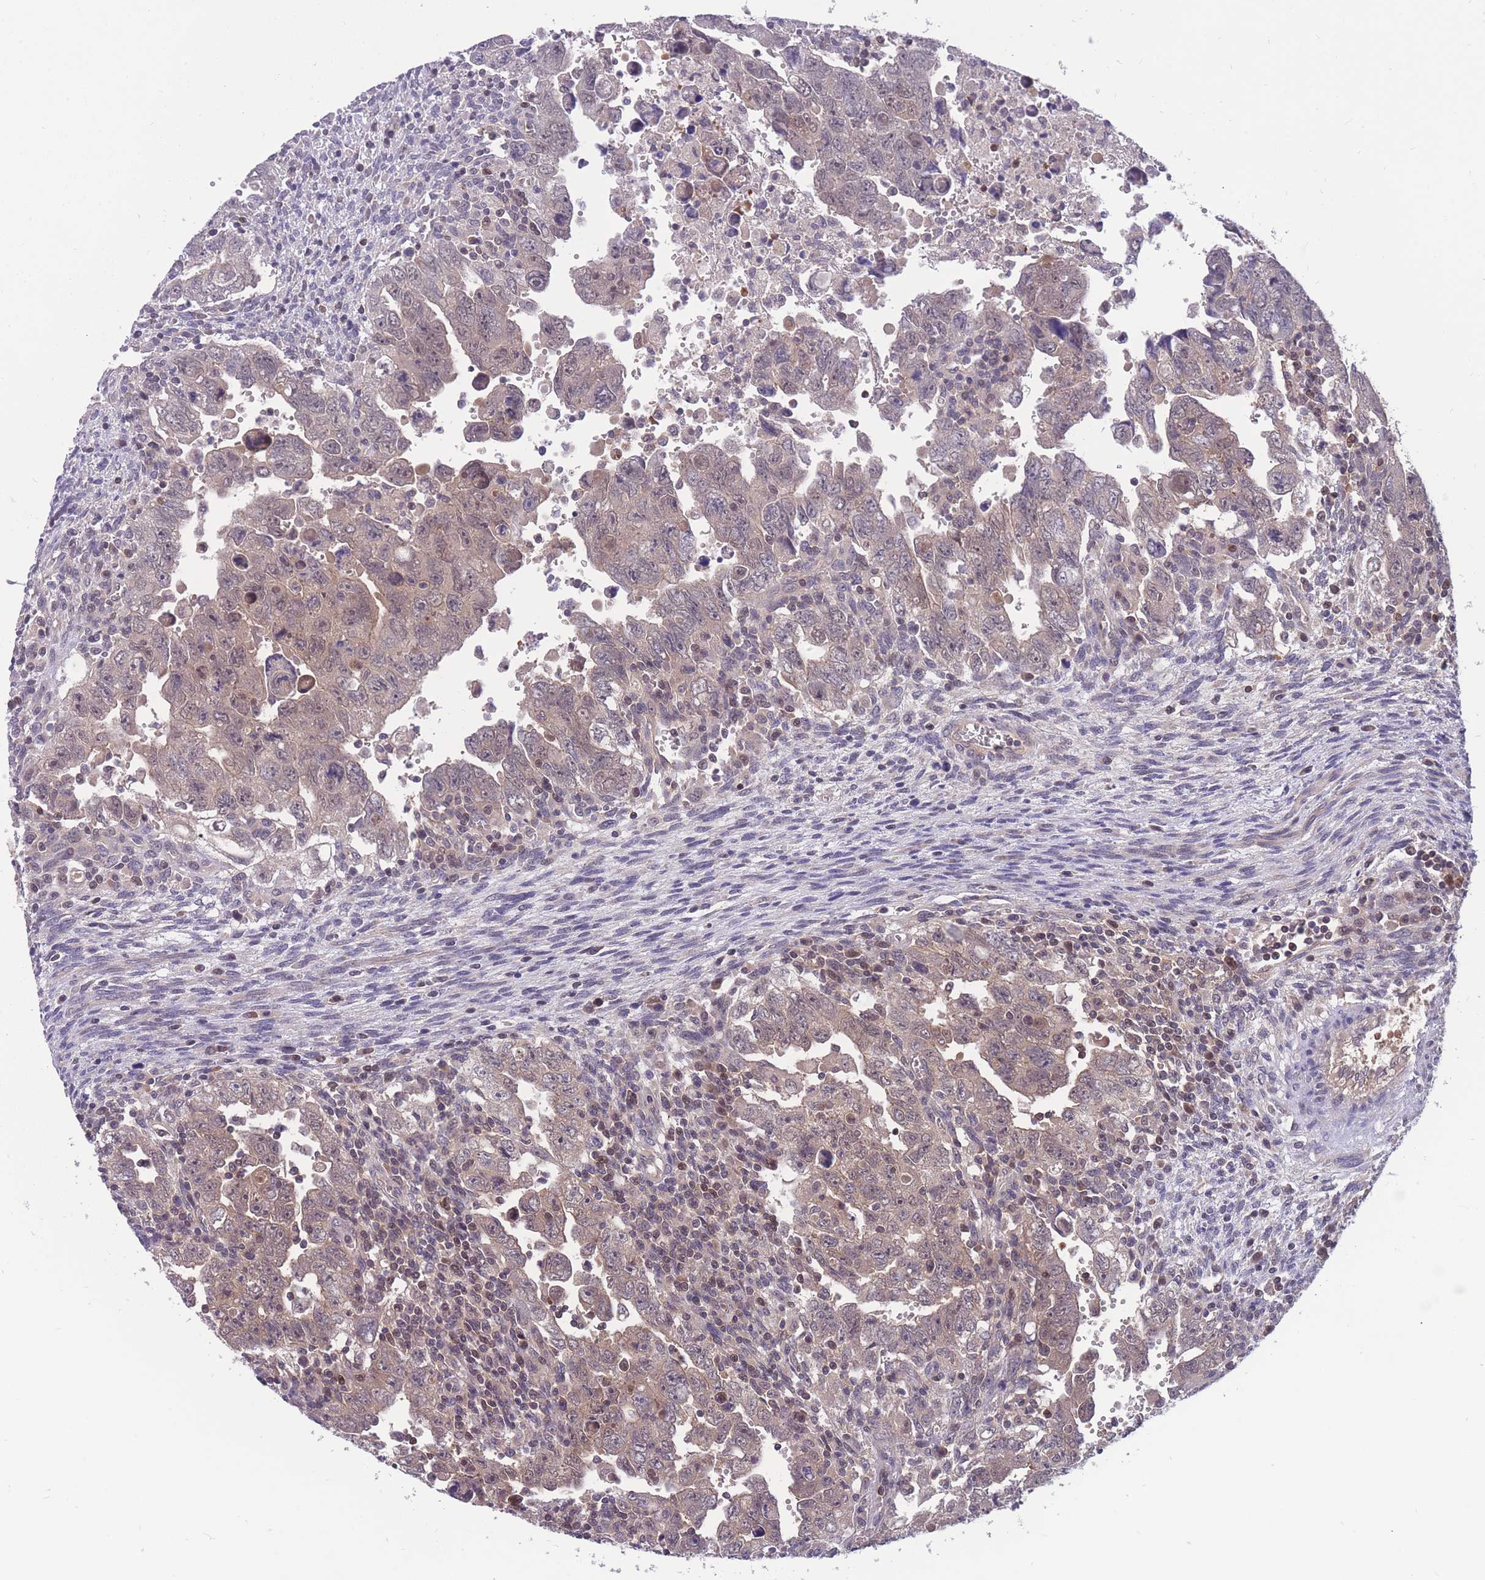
{"staining": {"intensity": "weak", "quantity": ">75%", "location": "cytoplasmic/membranous"}, "tissue": "testis cancer", "cell_type": "Tumor cells", "image_type": "cancer", "snomed": [{"axis": "morphology", "description": "Carcinoma, Embryonal, NOS"}, {"axis": "topography", "description": "Testis"}], "caption": "Testis embryonal carcinoma stained with immunohistochemistry reveals weak cytoplasmic/membranous expression in approximately >75% of tumor cells. Nuclei are stained in blue.", "gene": "UBE2N", "patient": {"sex": "male", "age": 28}}